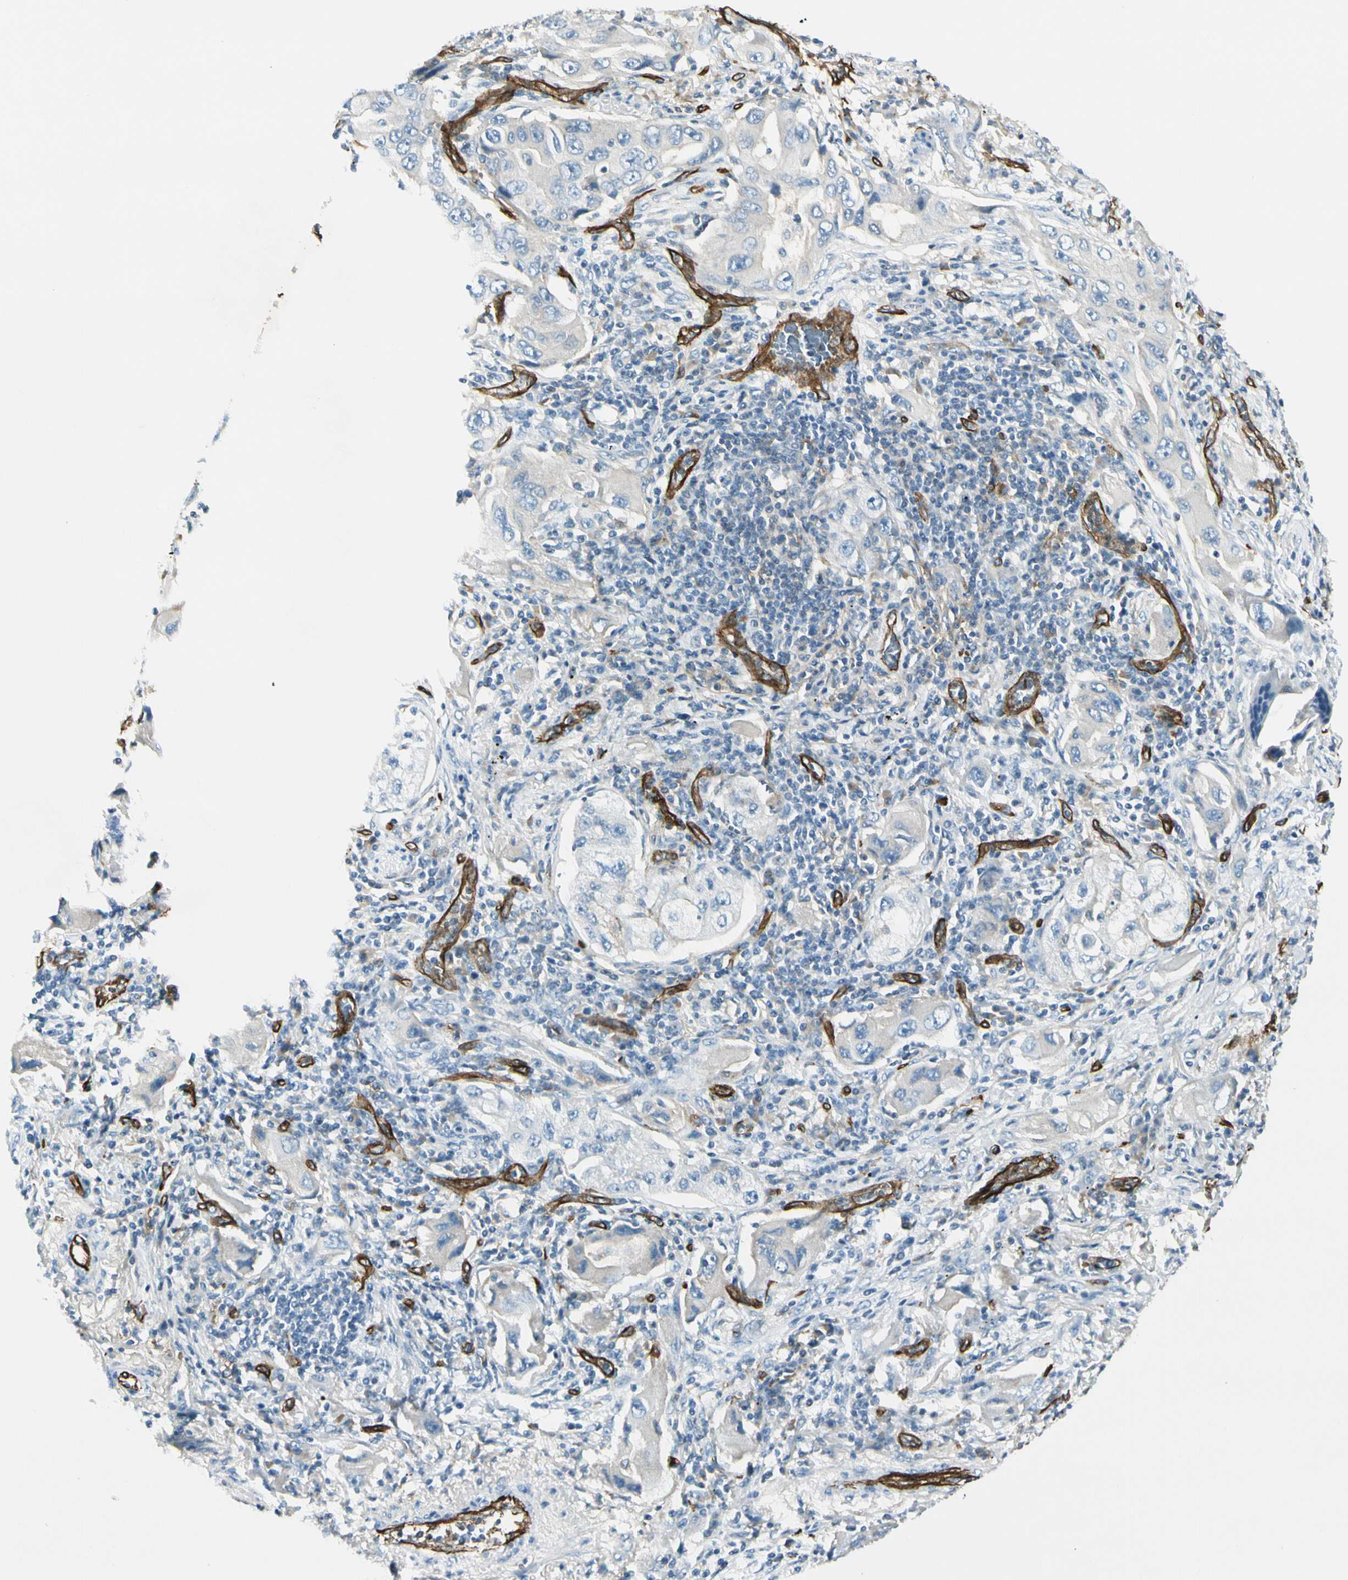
{"staining": {"intensity": "negative", "quantity": "none", "location": "none"}, "tissue": "lung cancer", "cell_type": "Tumor cells", "image_type": "cancer", "snomed": [{"axis": "morphology", "description": "Adenocarcinoma, NOS"}, {"axis": "topography", "description": "Lung"}], "caption": "Tumor cells show no significant staining in lung cancer.", "gene": "CD93", "patient": {"sex": "female", "age": 65}}